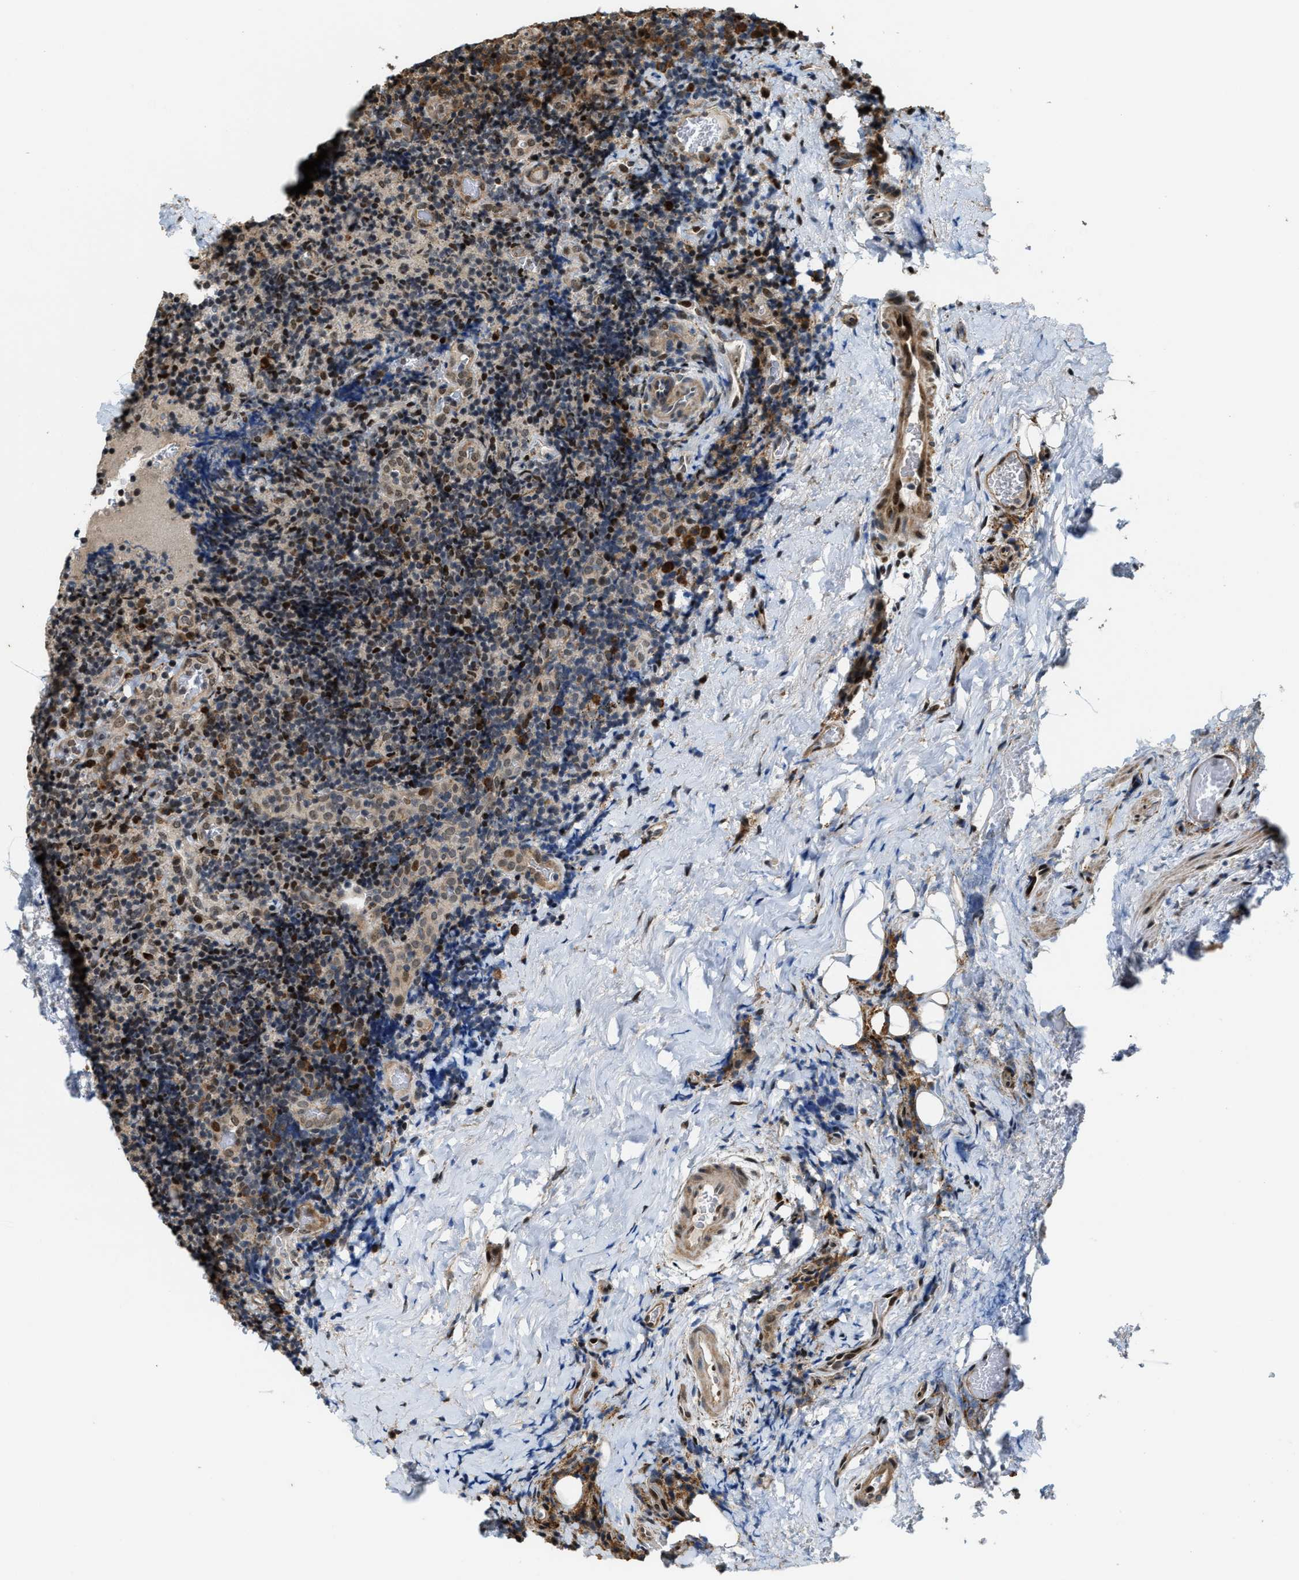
{"staining": {"intensity": "moderate", "quantity": "25%-75%", "location": "nuclear"}, "tissue": "lymphoma", "cell_type": "Tumor cells", "image_type": "cancer", "snomed": [{"axis": "morphology", "description": "Malignant lymphoma, non-Hodgkin's type, High grade"}, {"axis": "topography", "description": "Tonsil"}], "caption": "Protein expression analysis of malignant lymphoma, non-Hodgkin's type (high-grade) reveals moderate nuclear positivity in approximately 25%-75% of tumor cells.", "gene": "SERTAD2", "patient": {"sex": "female", "age": 36}}